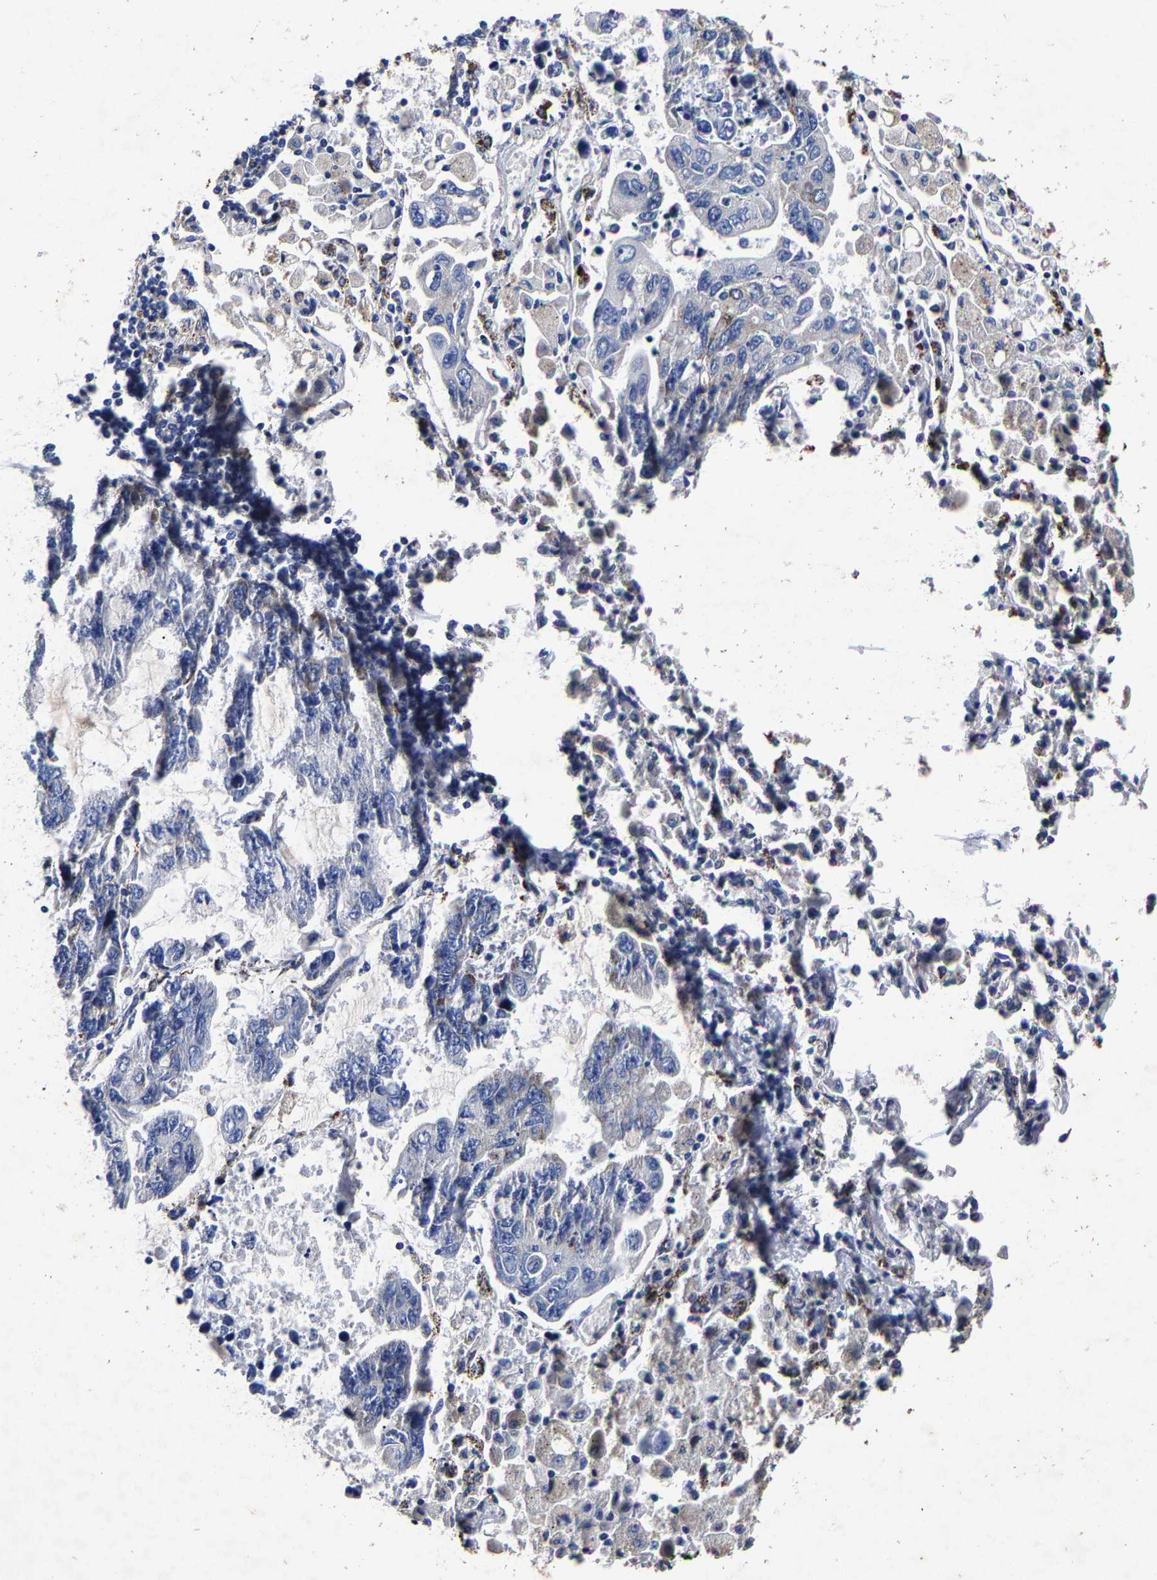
{"staining": {"intensity": "negative", "quantity": "none", "location": "none"}, "tissue": "lung cancer", "cell_type": "Tumor cells", "image_type": "cancer", "snomed": [{"axis": "morphology", "description": "Adenocarcinoma, NOS"}, {"axis": "topography", "description": "Lung"}], "caption": "This is a photomicrograph of immunohistochemistry staining of lung adenocarcinoma, which shows no staining in tumor cells.", "gene": "AASS", "patient": {"sex": "male", "age": 64}}